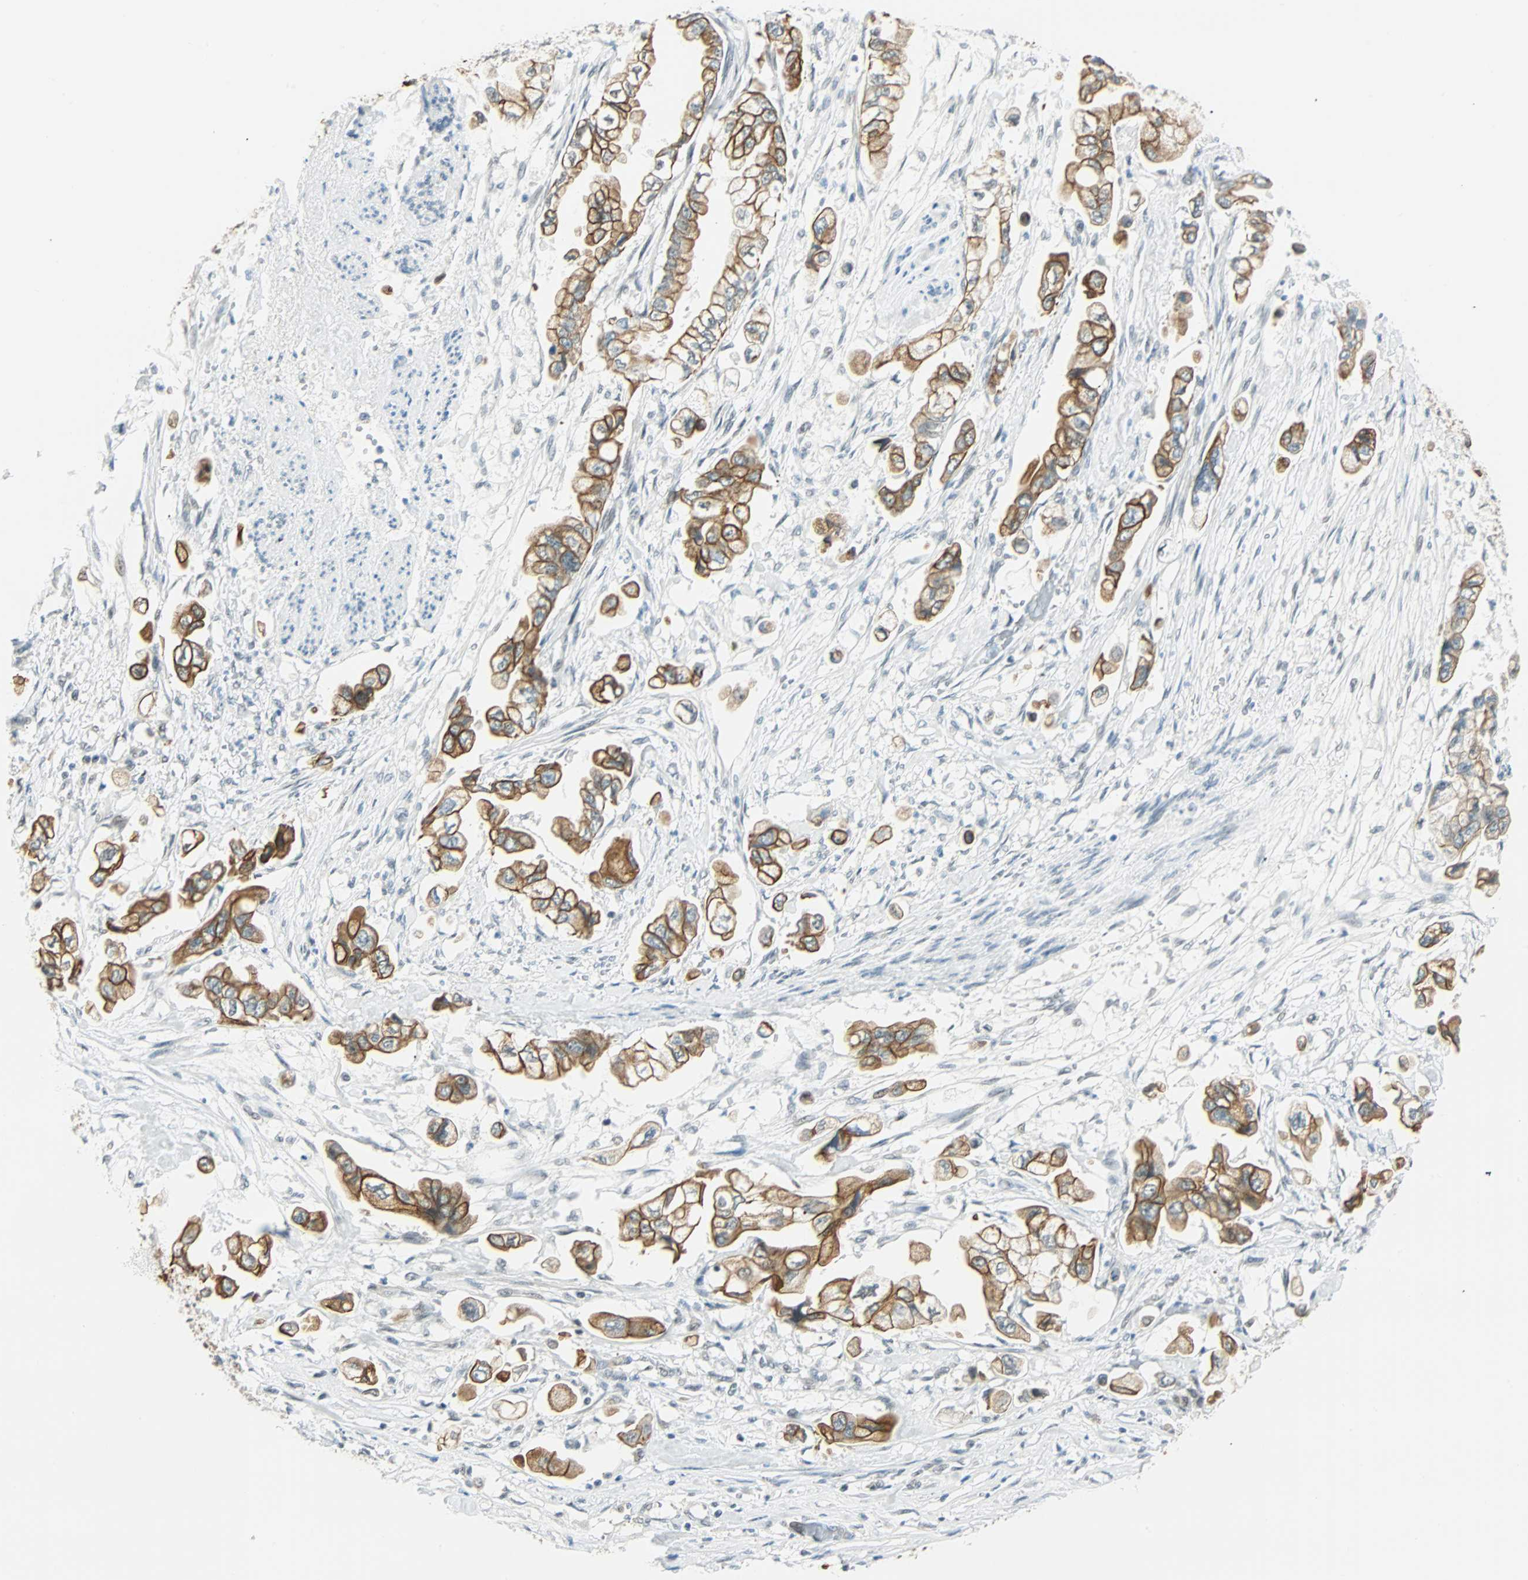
{"staining": {"intensity": "strong", "quantity": ">75%", "location": "cytoplasmic/membranous"}, "tissue": "stomach cancer", "cell_type": "Tumor cells", "image_type": "cancer", "snomed": [{"axis": "morphology", "description": "Adenocarcinoma, NOS"}, {"axis": "topography", "description": "Stomach"}], "caption": "Strong cytoplasmic/membranous expression is present in about >75% of tumor cells in adenocarcinoma (stomach).", "gene": "NELFE", "patient": {"sex": "male", "age": 62}}